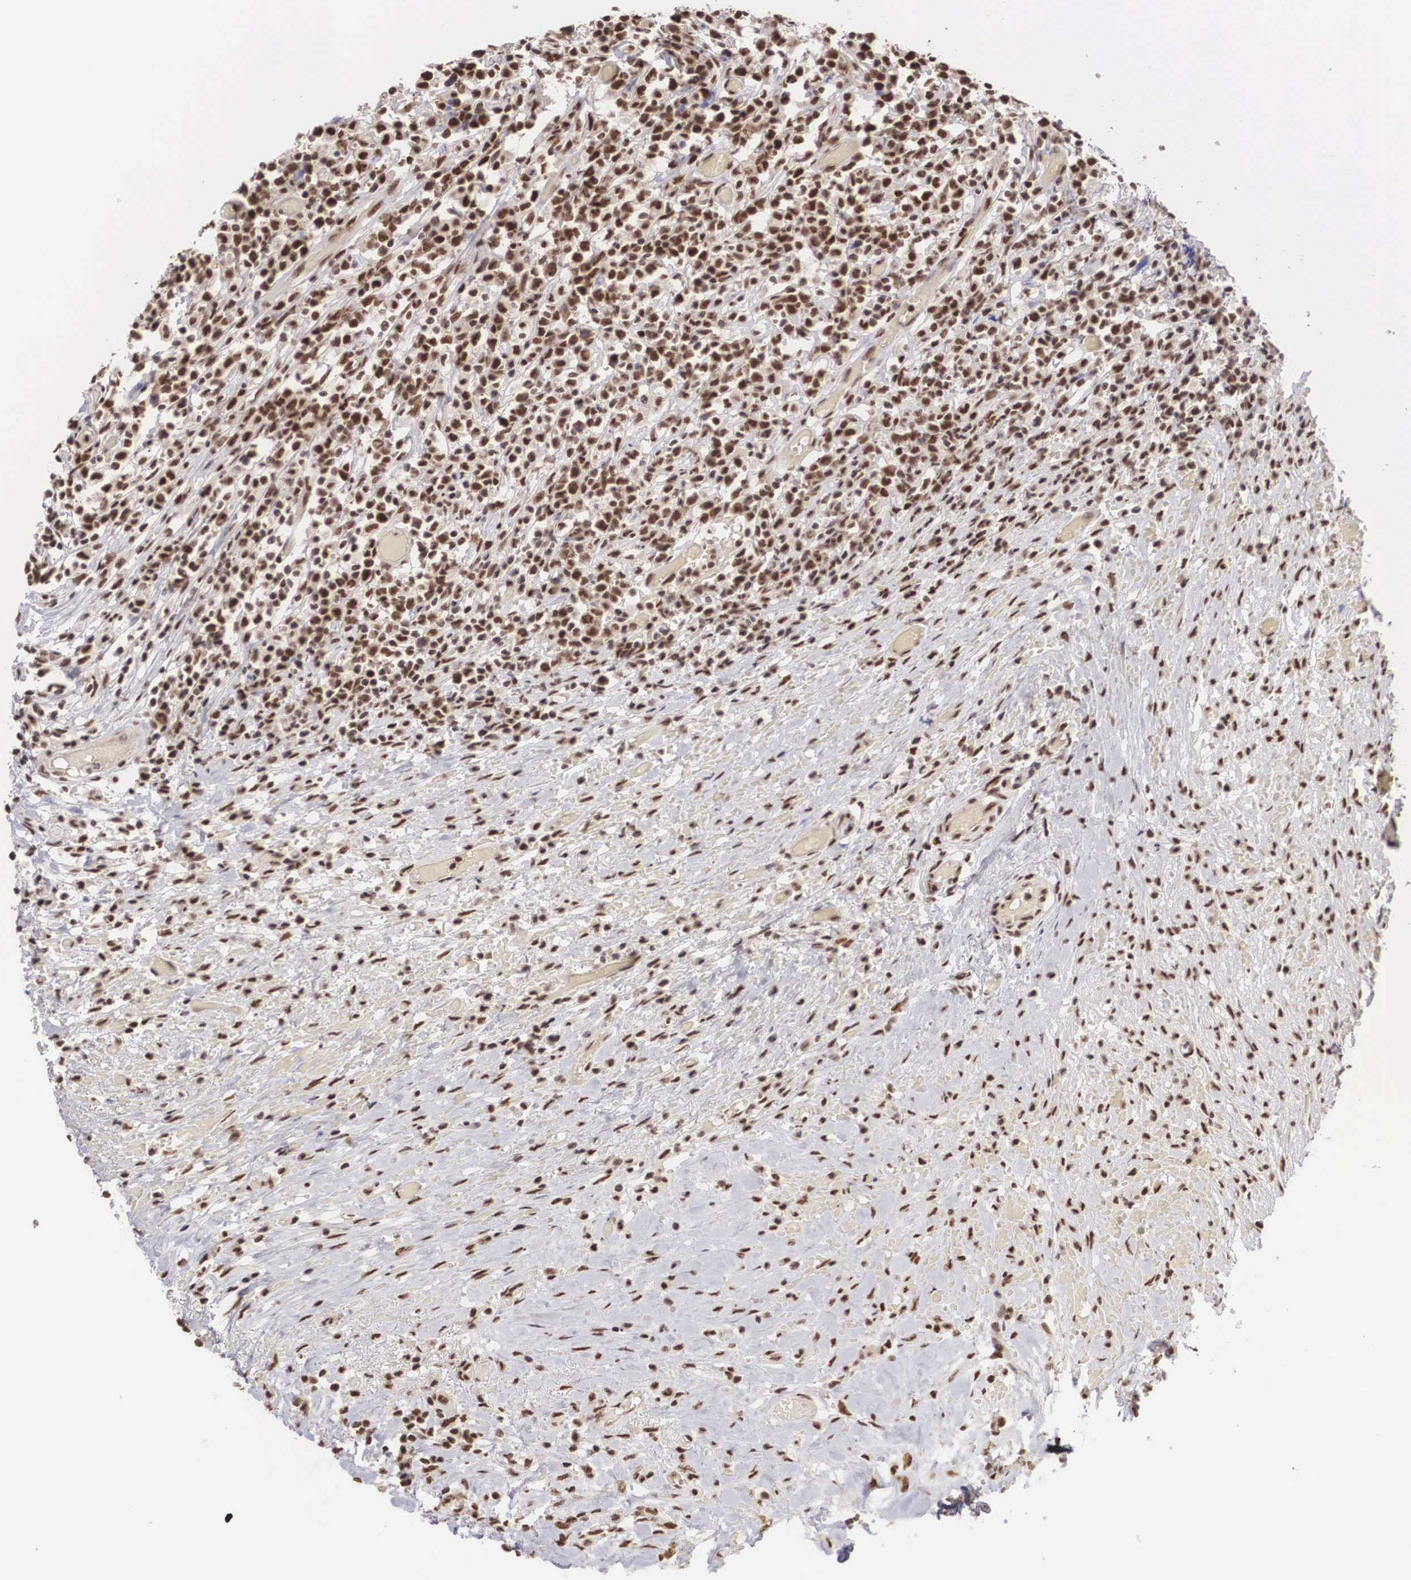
{"staining": {"intensity": "moderate", "quantity": ">75%", "location": "nuclear"}, "tissue": "lymphoma", "cell_type": "Tumor cells", "image_type": "cancer", "snomed": [{"axis": "morphology", "description": "Malignant lymphoma, non-Hodgkin's type, High grade"}, {"axis": "topography", "description": "Colon"}], "caption": "Immunohistochemical staining of human lymphoma demonstrates medium levels of moderate nuclear protein staining in about >75% of tumor cells.", "gene": "HTATSF1", "patient": {"sex": "male", "age": 82}}